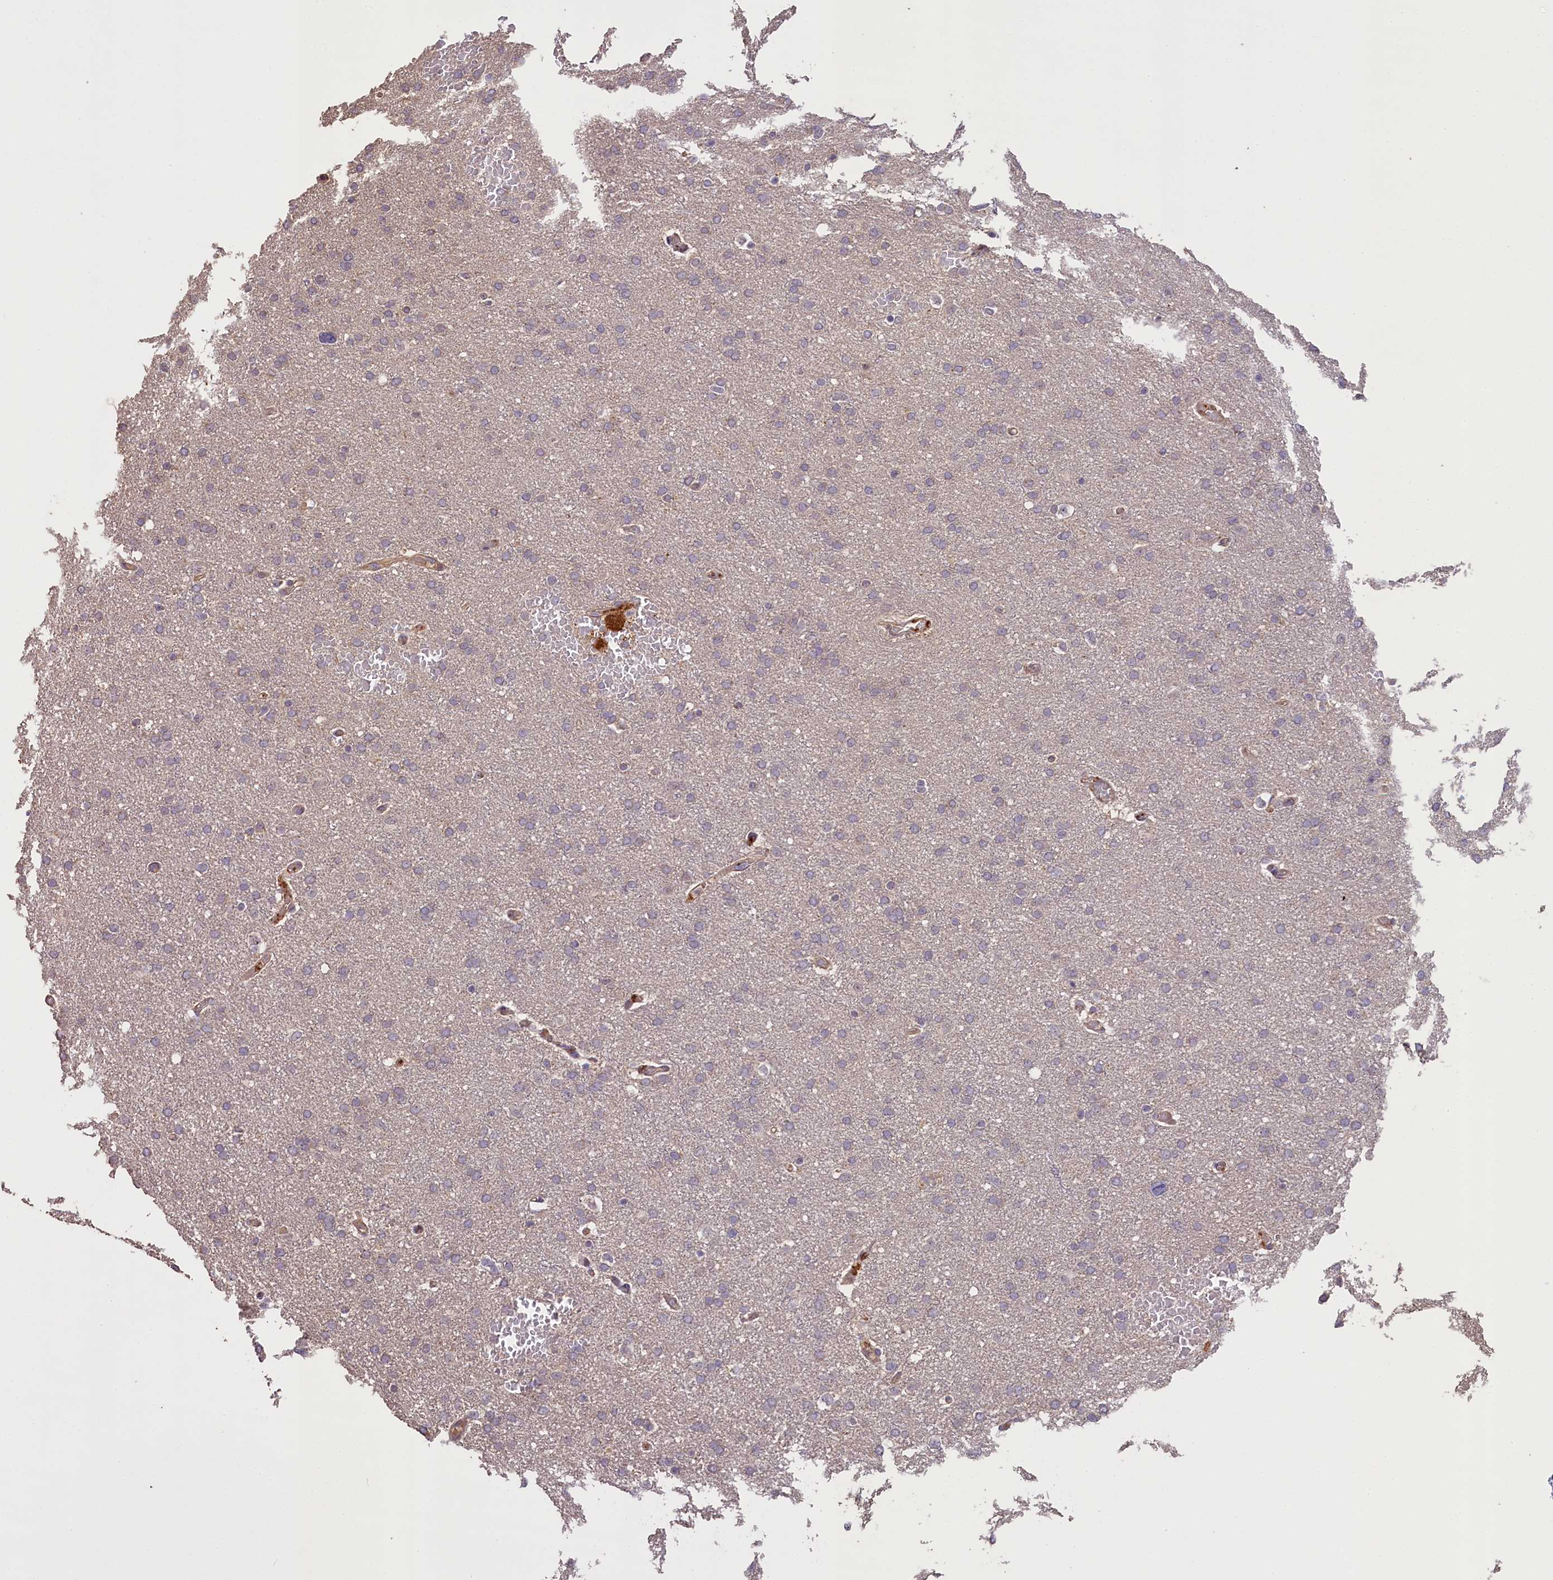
{"staining": {"intensity": "negative", "quantity": "none", "location": "none"}, "tissue": "glioma", "cell_type": "Tumor cells", "image_type": "cancer", "snomed": [{"axis": "morphology", "description": "Glioma, malignant, High grade"}, {"axis": "topography", "description": "Cerebral cortex"}], "caption": "Immunohistochemical staining of human malignant glioma (high-grade) exhibits no significant expression in tumor cells.", "gene": "FUZ", "patient": {"sex": "female", "age": 36}}